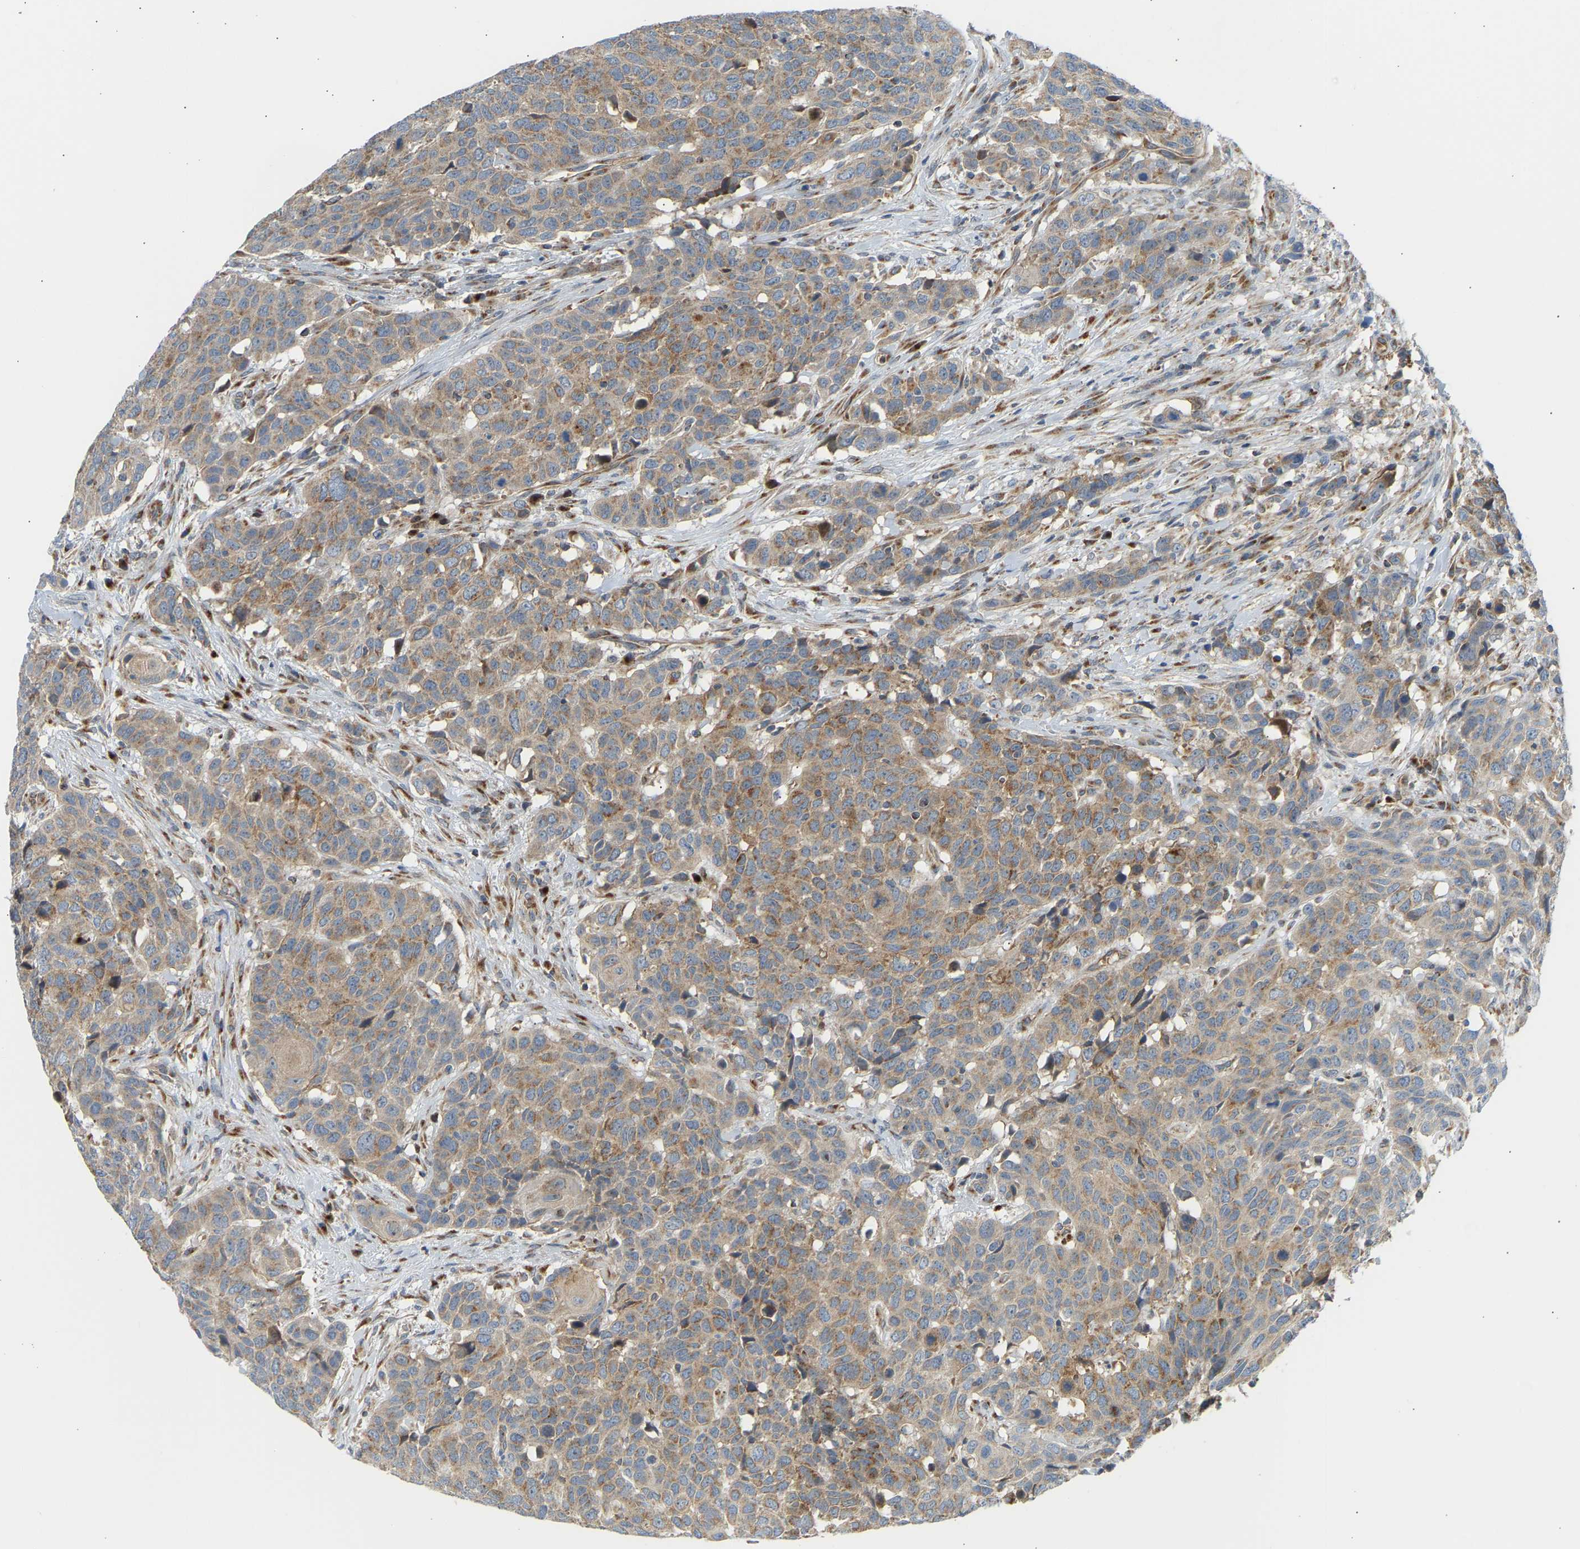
{"staining": {"intensity": "moderate", "quantity": ">75%", "location": "cytoplasmic/membranous"}, "tissue": "head and neck cancer", "cell_type": "Tumor cells", "image_type": "cancer", "snomed": [{"axis": "morphology", "description": "Squamous cell carcinoma, NOS"}, {"axis": "topography", "description": "Head-Neck"}], "caption": "This image exhibits immunohistochemistry (IHC) staining of human head and neck cancer (squamous cell carcinoma), with medium moderate cytoplasmic/membranous staining in approximately >75% of tumor cells.", "gene": "YIPF2", "patient": {"sex": "male", "age": 66}}